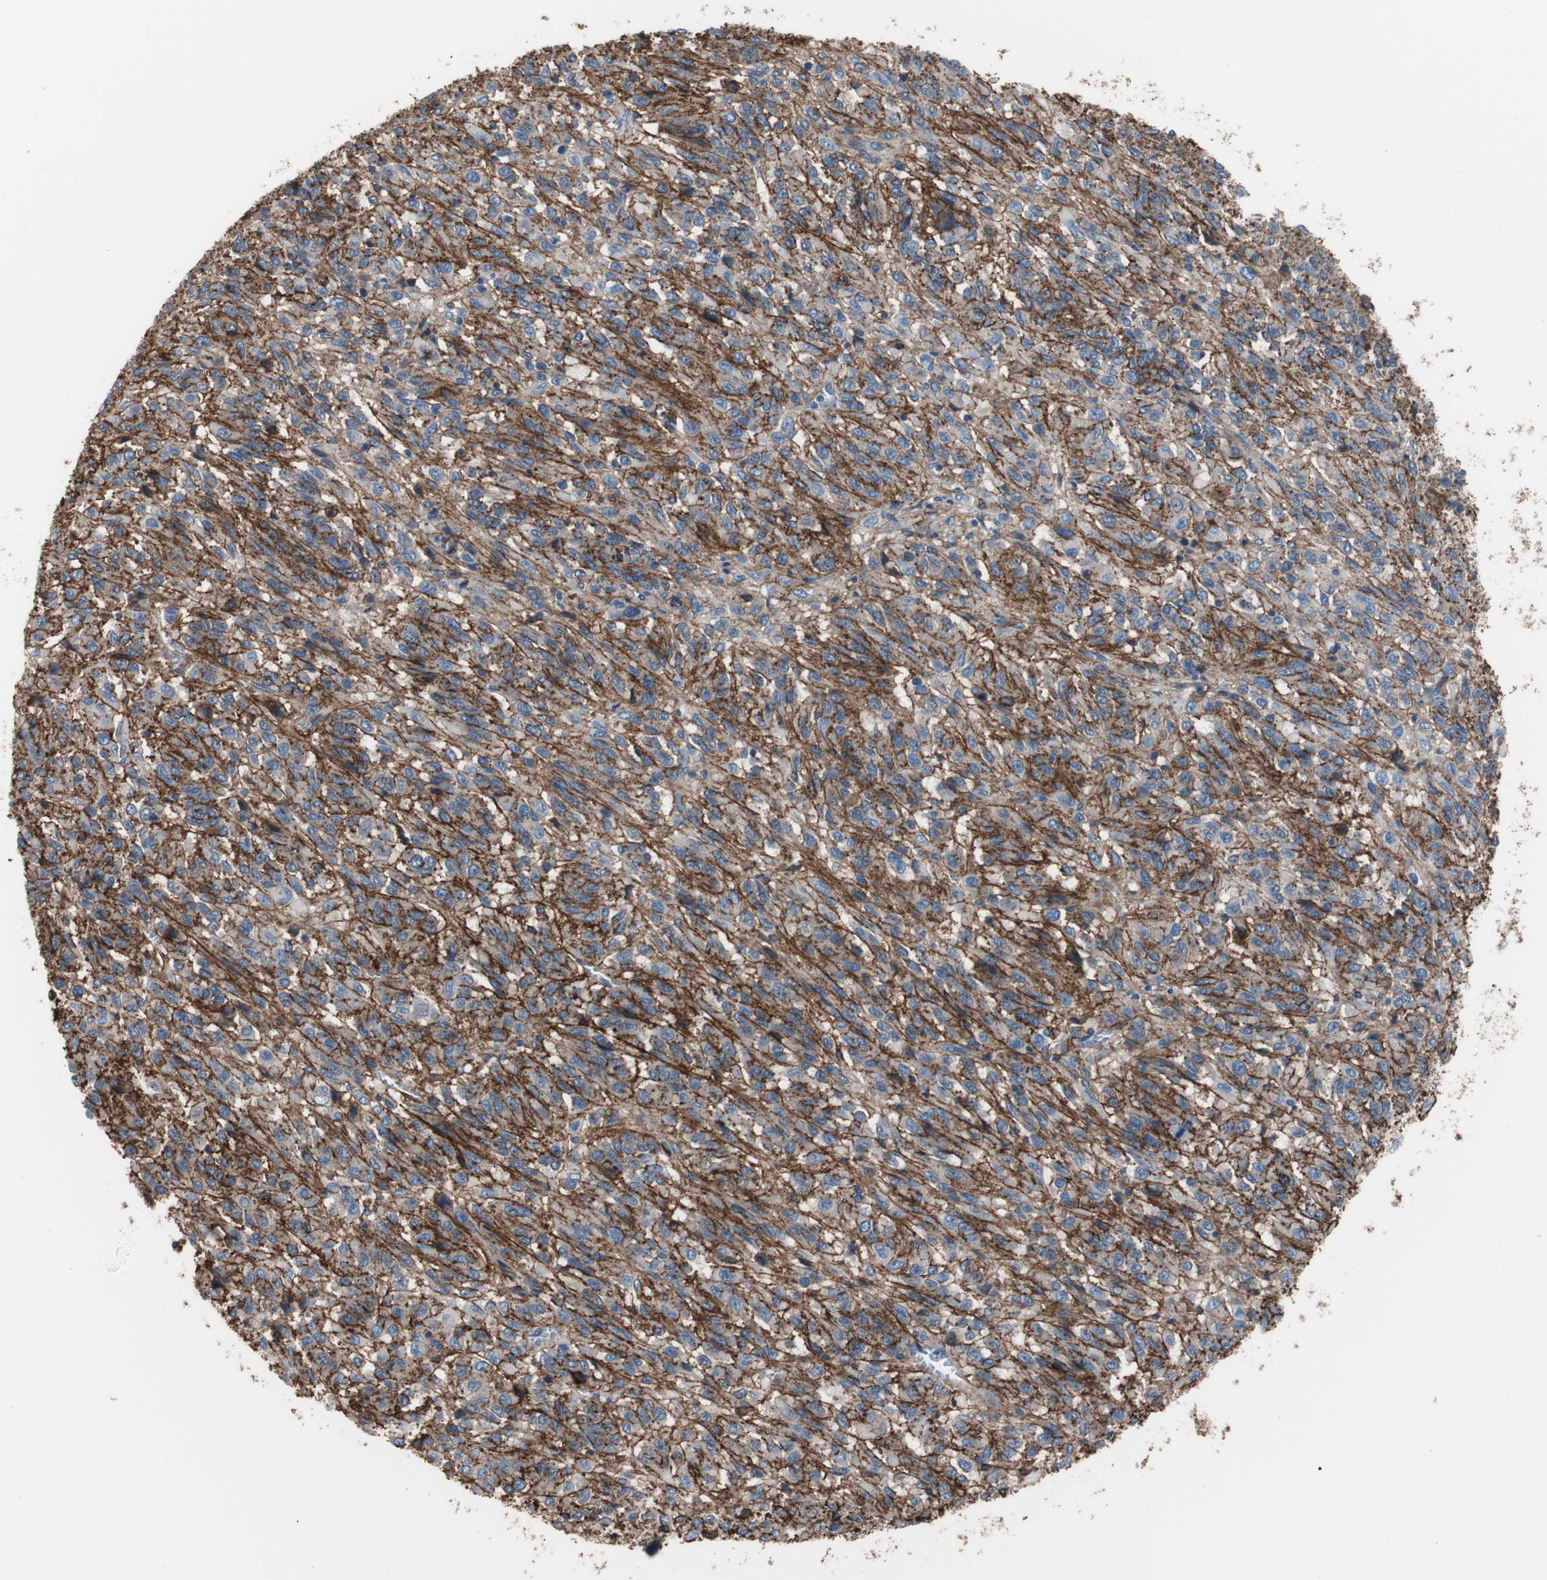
{"staining": {"intensity": "strong", "quantity": ">75%", "location": "cytoplasmic/membranous"}, "tissue": "melanoma", "cell_type": "Tumor cells", "image_type": "cancer", "snomed": [{"axis": "morphology", "description": "Malignant melanoma, Metastatic site"}, {"axis": "topography", "description": "Lung"}], "caption": "Malignant melanoma (metastatic site) was stained to show a protein in brown. There is high levels of strong cytoplasmic/membranous positivity in about >75% of tumor cells.", "gene": "CD81", "patient": {"sex": "male", "age": 64}}